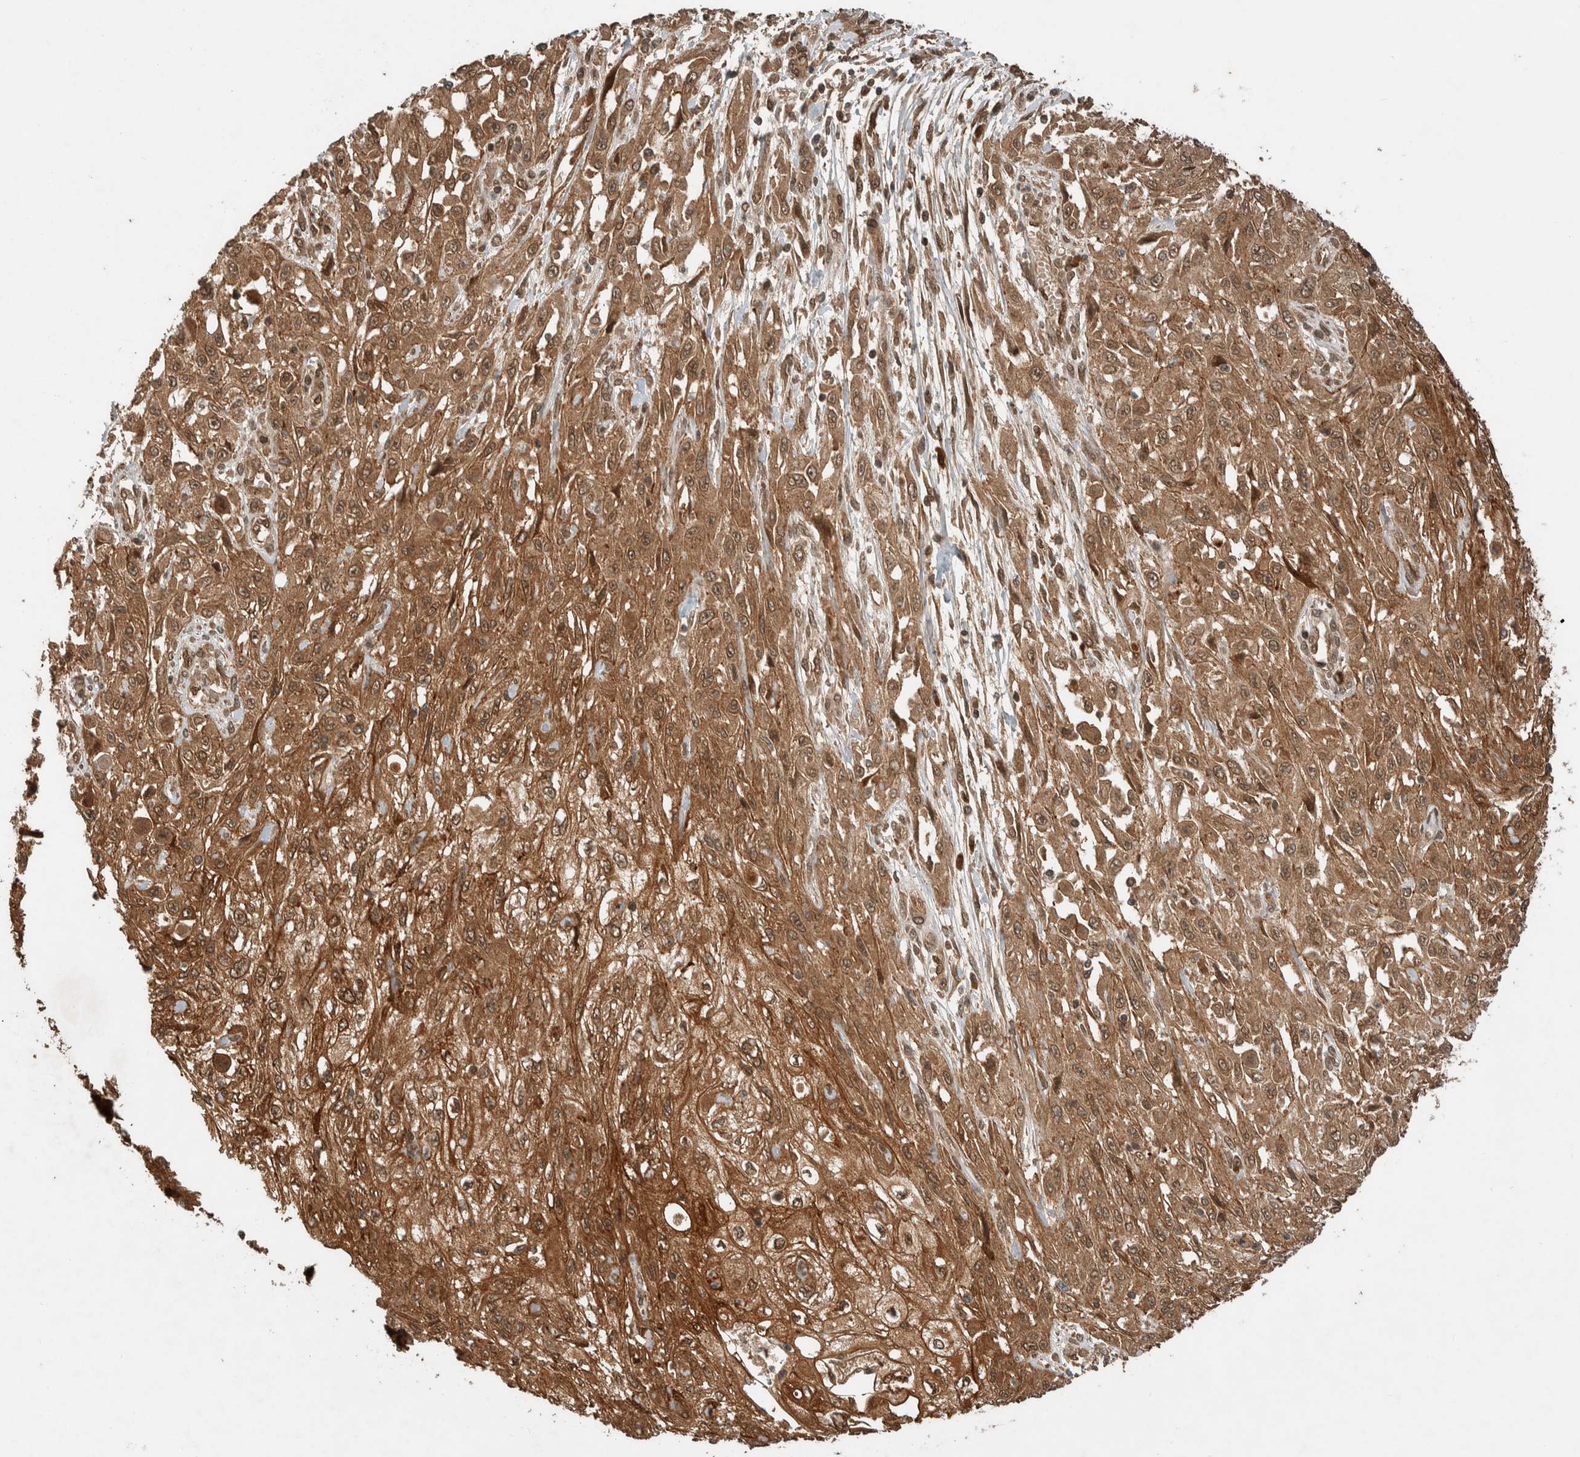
{"staining": {"intensity": "moderate", "quantity": ">75%", "location": "cytoplasmic/membranous"}, "tissue": "skin cancer", "cell_type": "Tumor cells", "image_type": "cancer", "snomed": [{"axis": "morphology", "description": "Squamous cell carcinoma, NOS"}, {"axis": "morphology", "description": "Squamous cell carcinoma, metastatic, NOS"}, {"axis": "topography", "description": "Skin"}, {"axis": "topography", "description": "Lymph node"}], "caption": "Approximately >75% of tumor cells in skin cancer (metastatic squamous cell carcinoma) display moderate cytoplasmic/membranous protein staining as visualized by brown immunohistochemical staining.", "gene": "CNTROB", "patient": {"sex": "male", "age": 75}}